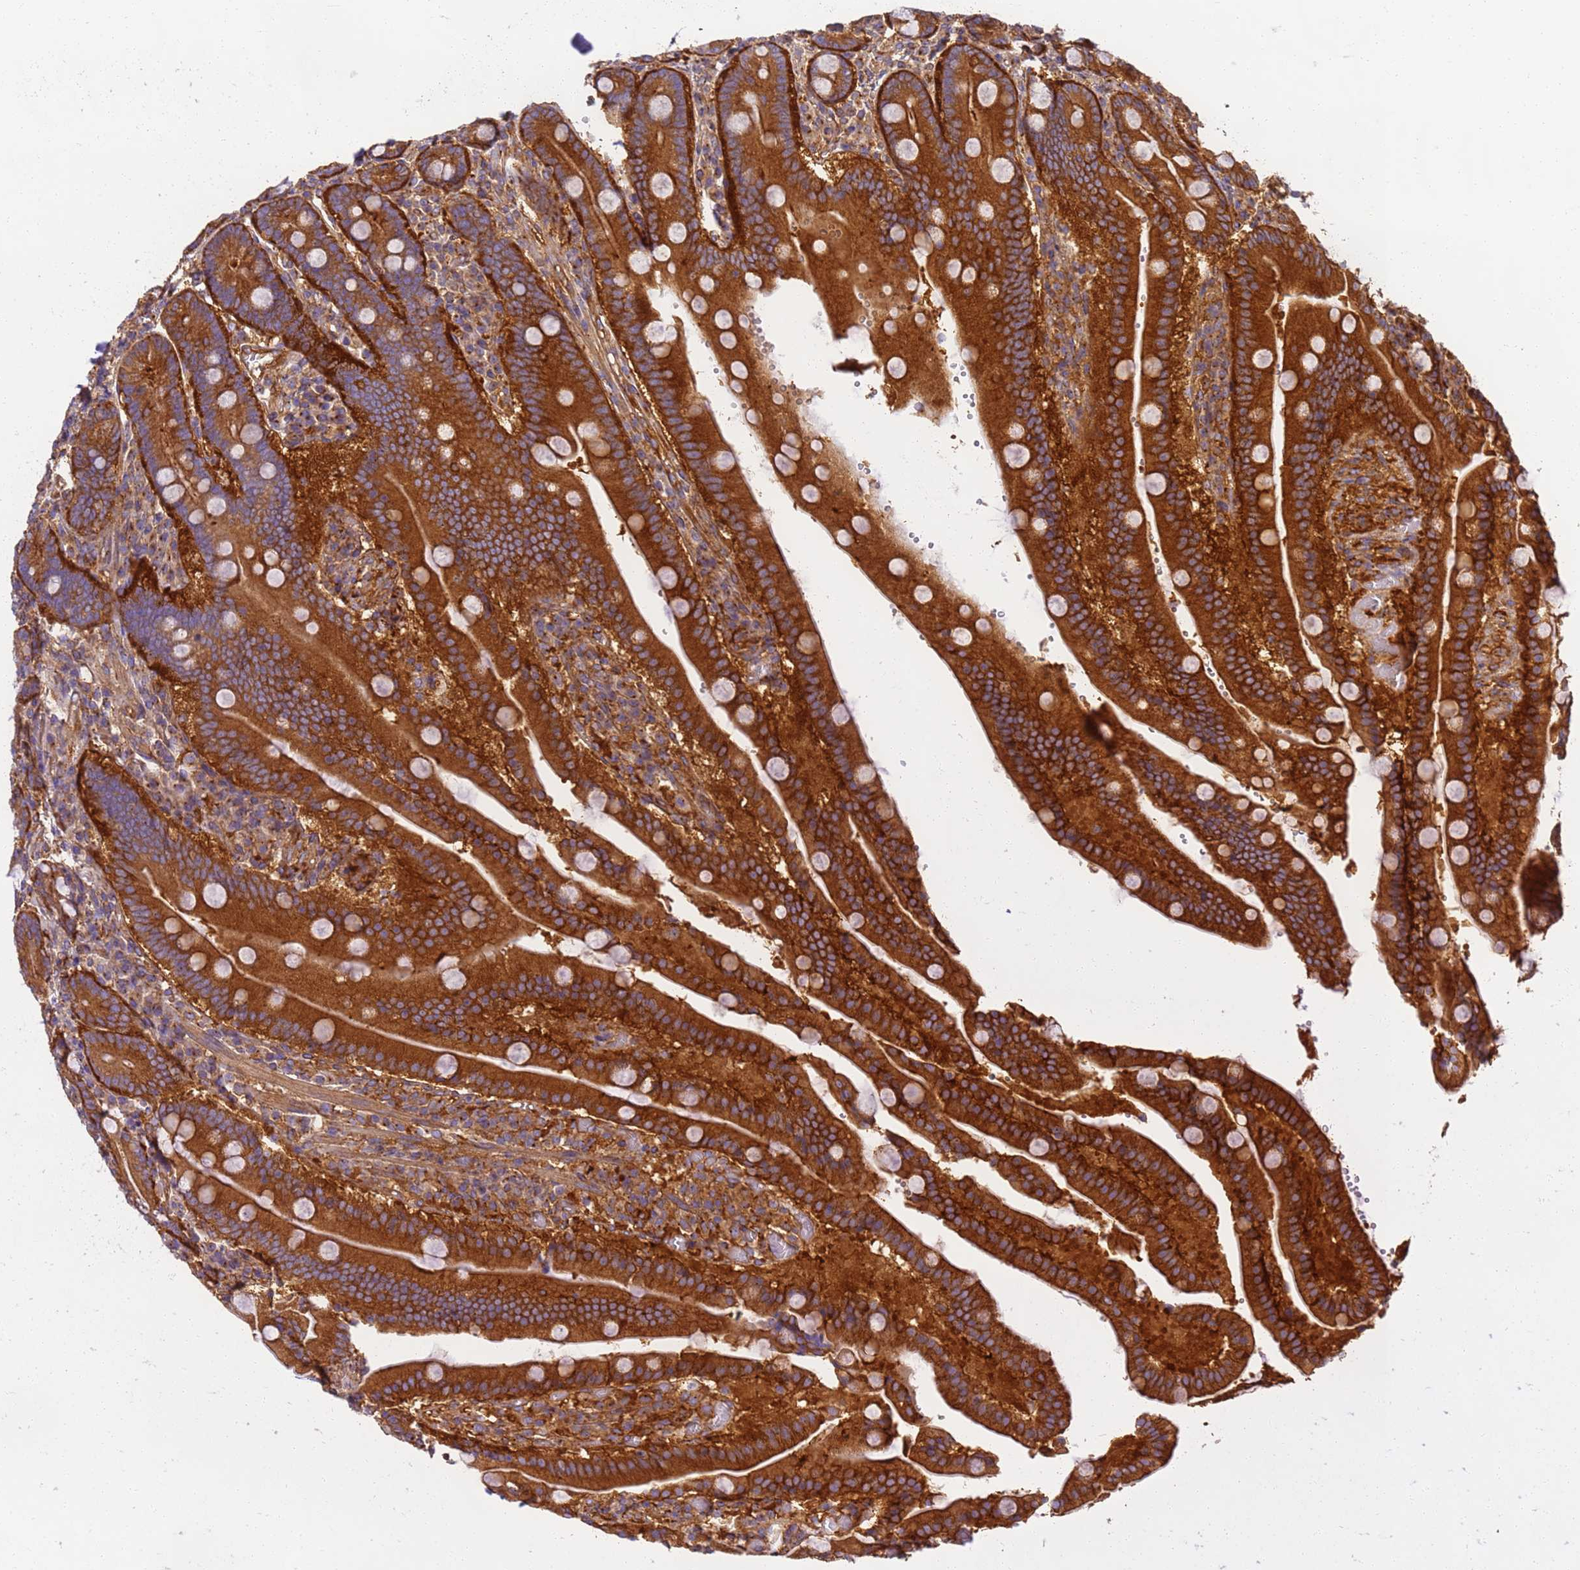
{"staining": {"intensity": "strong", "quantity": ">75%", "location": "cytoplasmic/membranous"}, "tissue": "duodenum", "cell_type": "Glandular cells", "image_type": "normal", "snomed": [{"axis": "morphology", "description": "Normal tissue, NOS"}, {"axis": "topography", "description": "Duodenum"}], "caption": "Protein staining of benign duodenum displays strong cytoplasmic/membranous positivity in approximately >75% of glandular cells.", "gene": "DYNC1I2", "patient": {"sex": "female", "age": 62}}